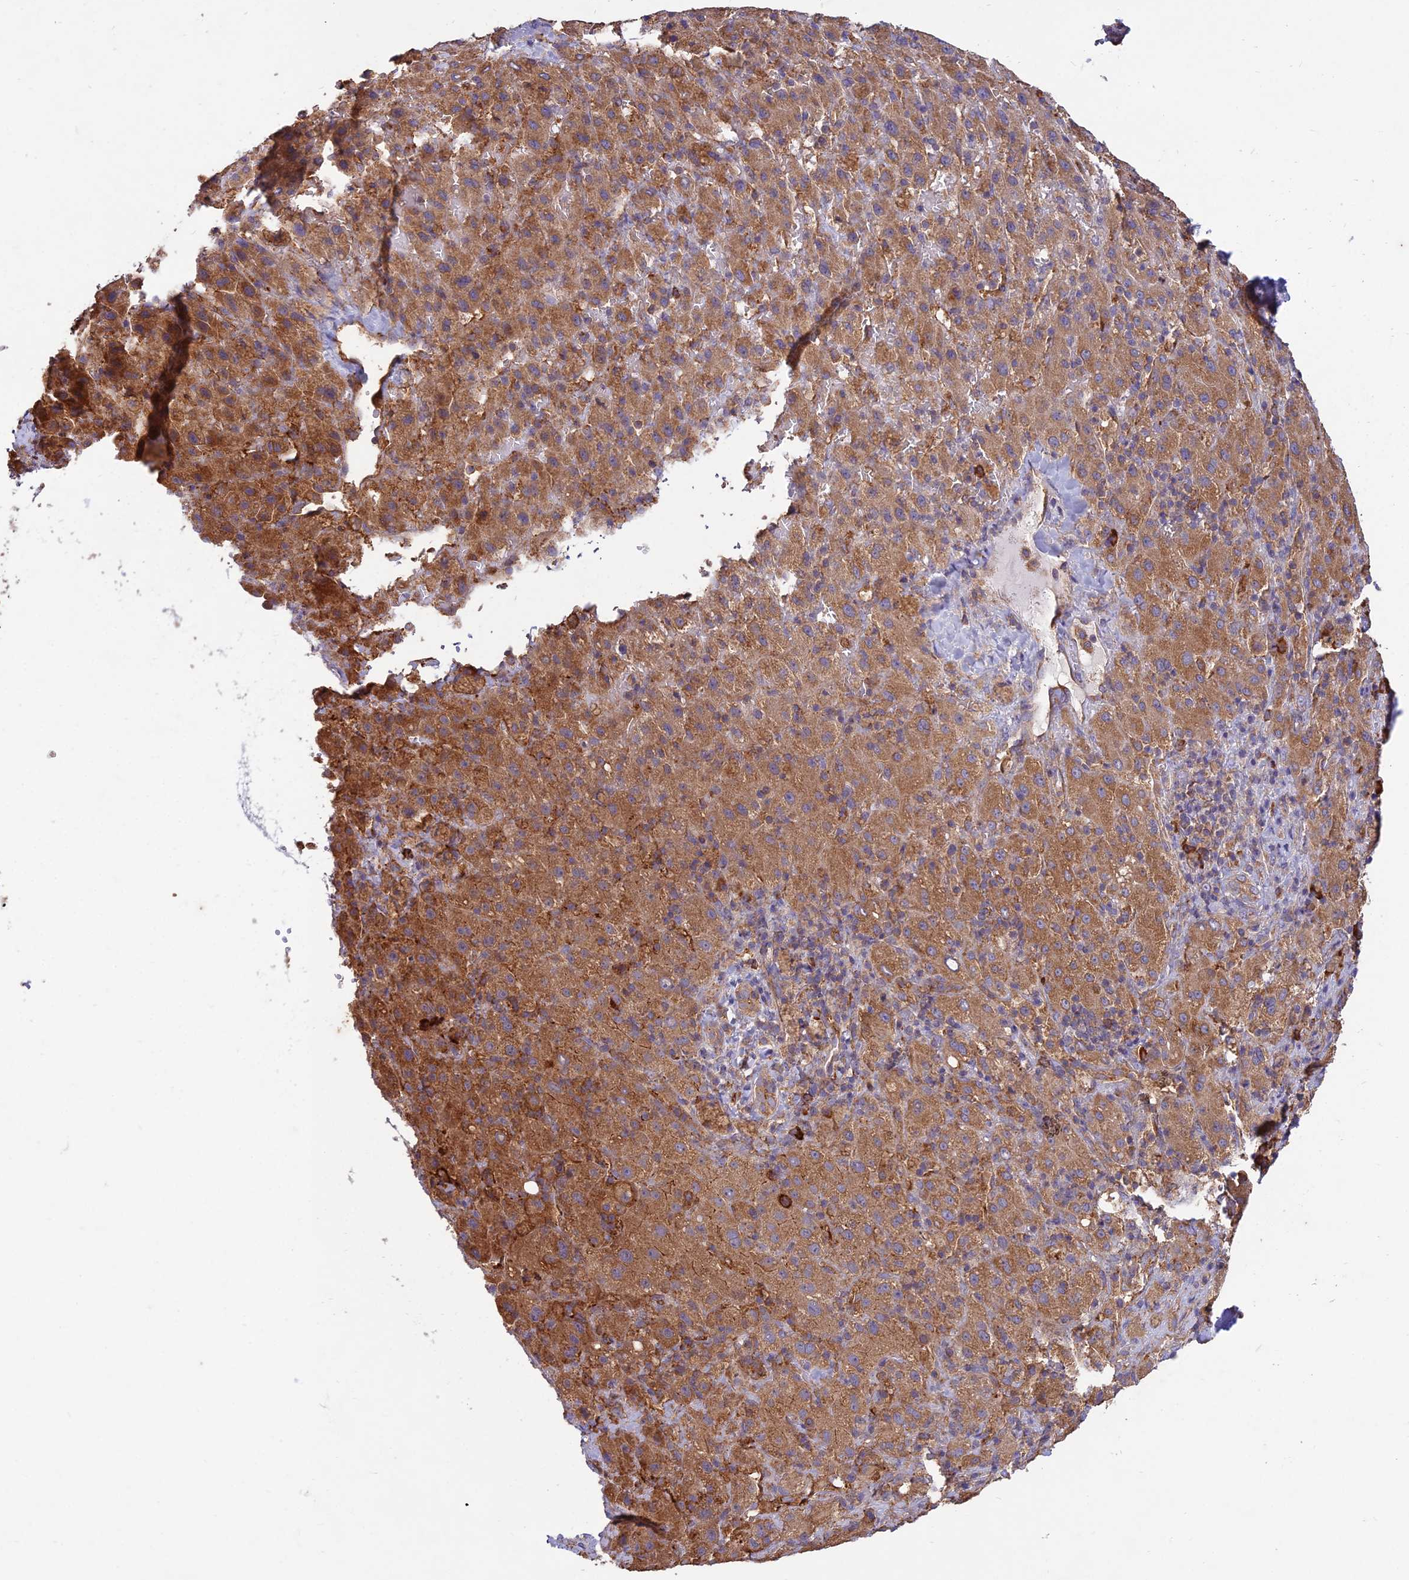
{"staining": {"intensity": "moderate", "quantity": ">75%", "location": "cytoplasmic/membranous"}, "tissue": "liver cancer", "cell_type": "Tumor cells", "image_type": "cancer", "snomed": [{"axis": "morphology", "description": "Carcinoma, Hepatocellular, NOS"}, {"axis": "topography", "description": "Liver"}], "caption": "Immunohistochemistry (DAB (3,3'-diaminobenzidine)) staining of human liver cancer (hepatocellular carcinoma) exhibits moderate cytoplasmic/membranous protein staining in about >75% of tumor cells. (DAB IHC, brown staining for protein, blue staining for nuclei).", "gene": "NXNL2", "patient": {"sex": "female", "age": 58}}